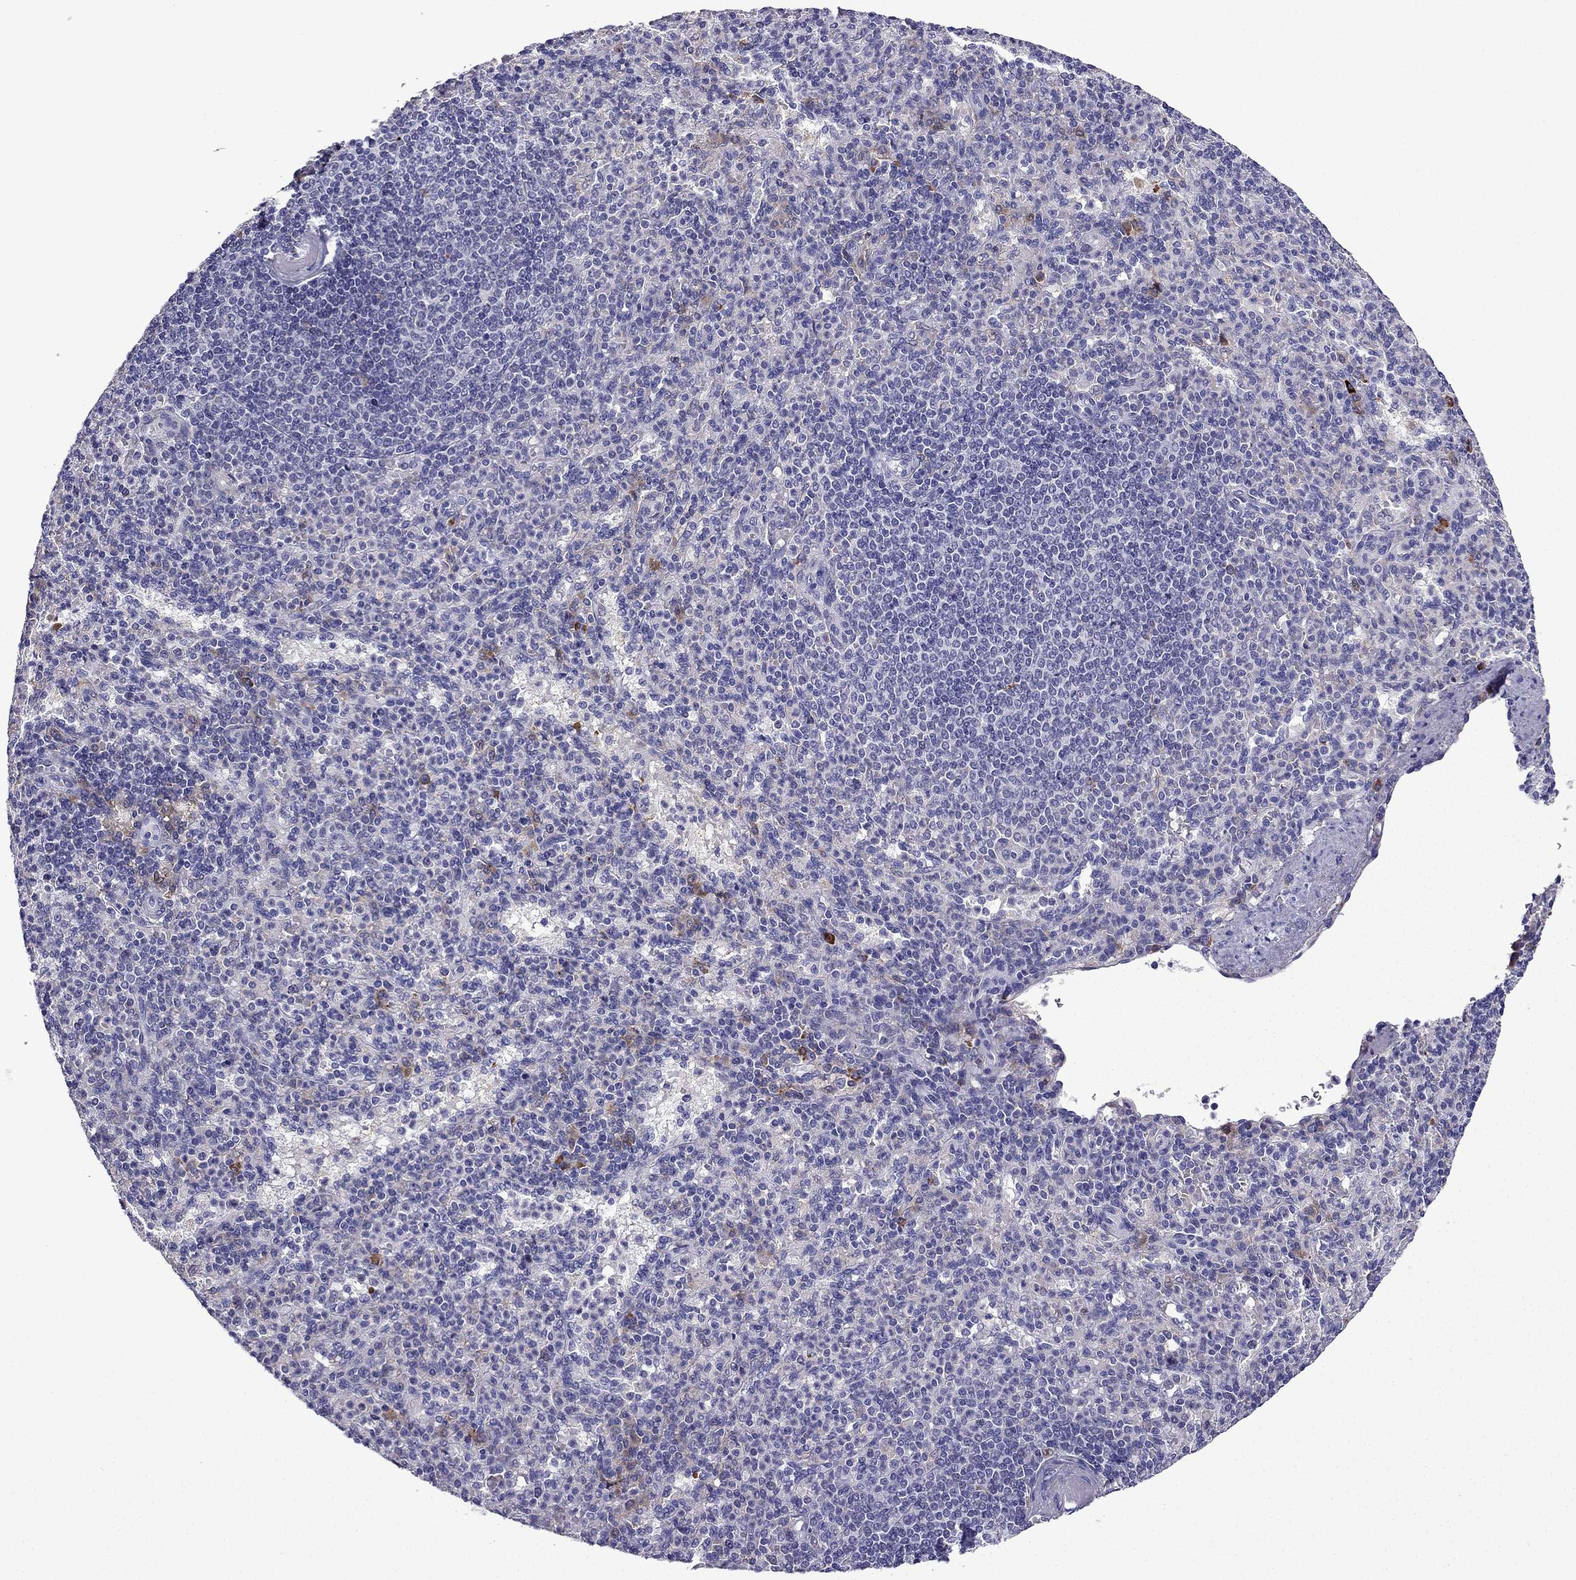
{"staining": {"intensity": "strong", "quantity": "<25%", "location": "cytoplasmic/membranous"}, "tissue": "spleen", "cell_type": "Cells in red pulp", "image_type": "normal", "snomed": [{"axis": "morphology", "description": "Normal tissue, NOS"}, {"axis": "topography", "description": "Spleen"}], "caption": "Strong cytoplasmic/membranous protein staining is identified in about <25% of cells in red pulp in spleen.", "gene": "TSSK4", "patient": {"sex": "female", "age": 74}}